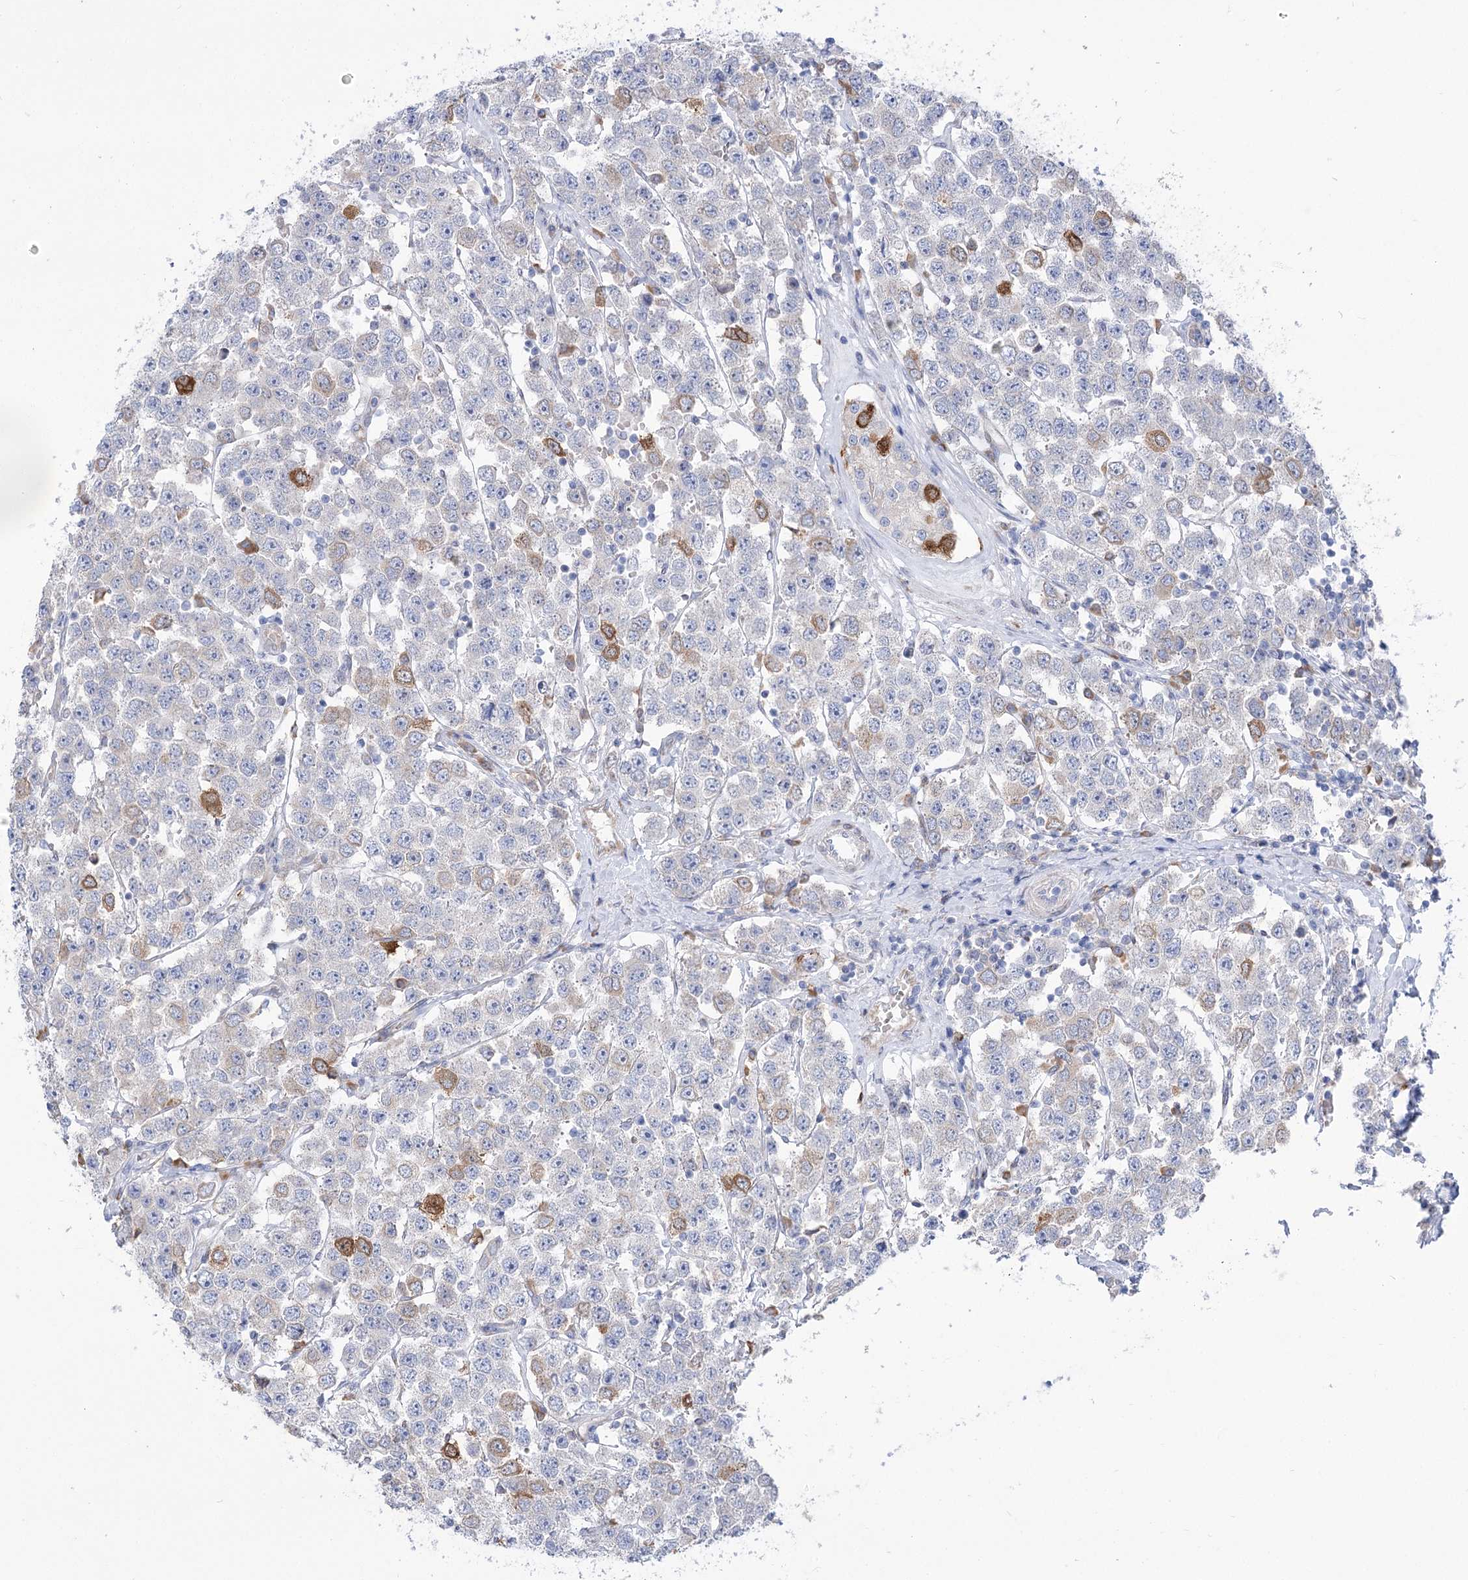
{"staining": {"intensity": "moderate", "quantity": "<25%", "location": "cytoplasmic/membranous"}, "tissue": "testis cancer", "cell_type": "Tumor cells", "image_type": "cancer", "snomed": [{"axis": "morphology", "description": "Seminoma, NOS"}, {"axis": "topography", "description": "Testis"}], "caption": "An image of human seminoma (testis) stained for a protein shows moderate cytoplasmic/membranous brown staining in tumor cells.", "gene": "STT3B", "patient": {"sex": "male", "age": 28}}